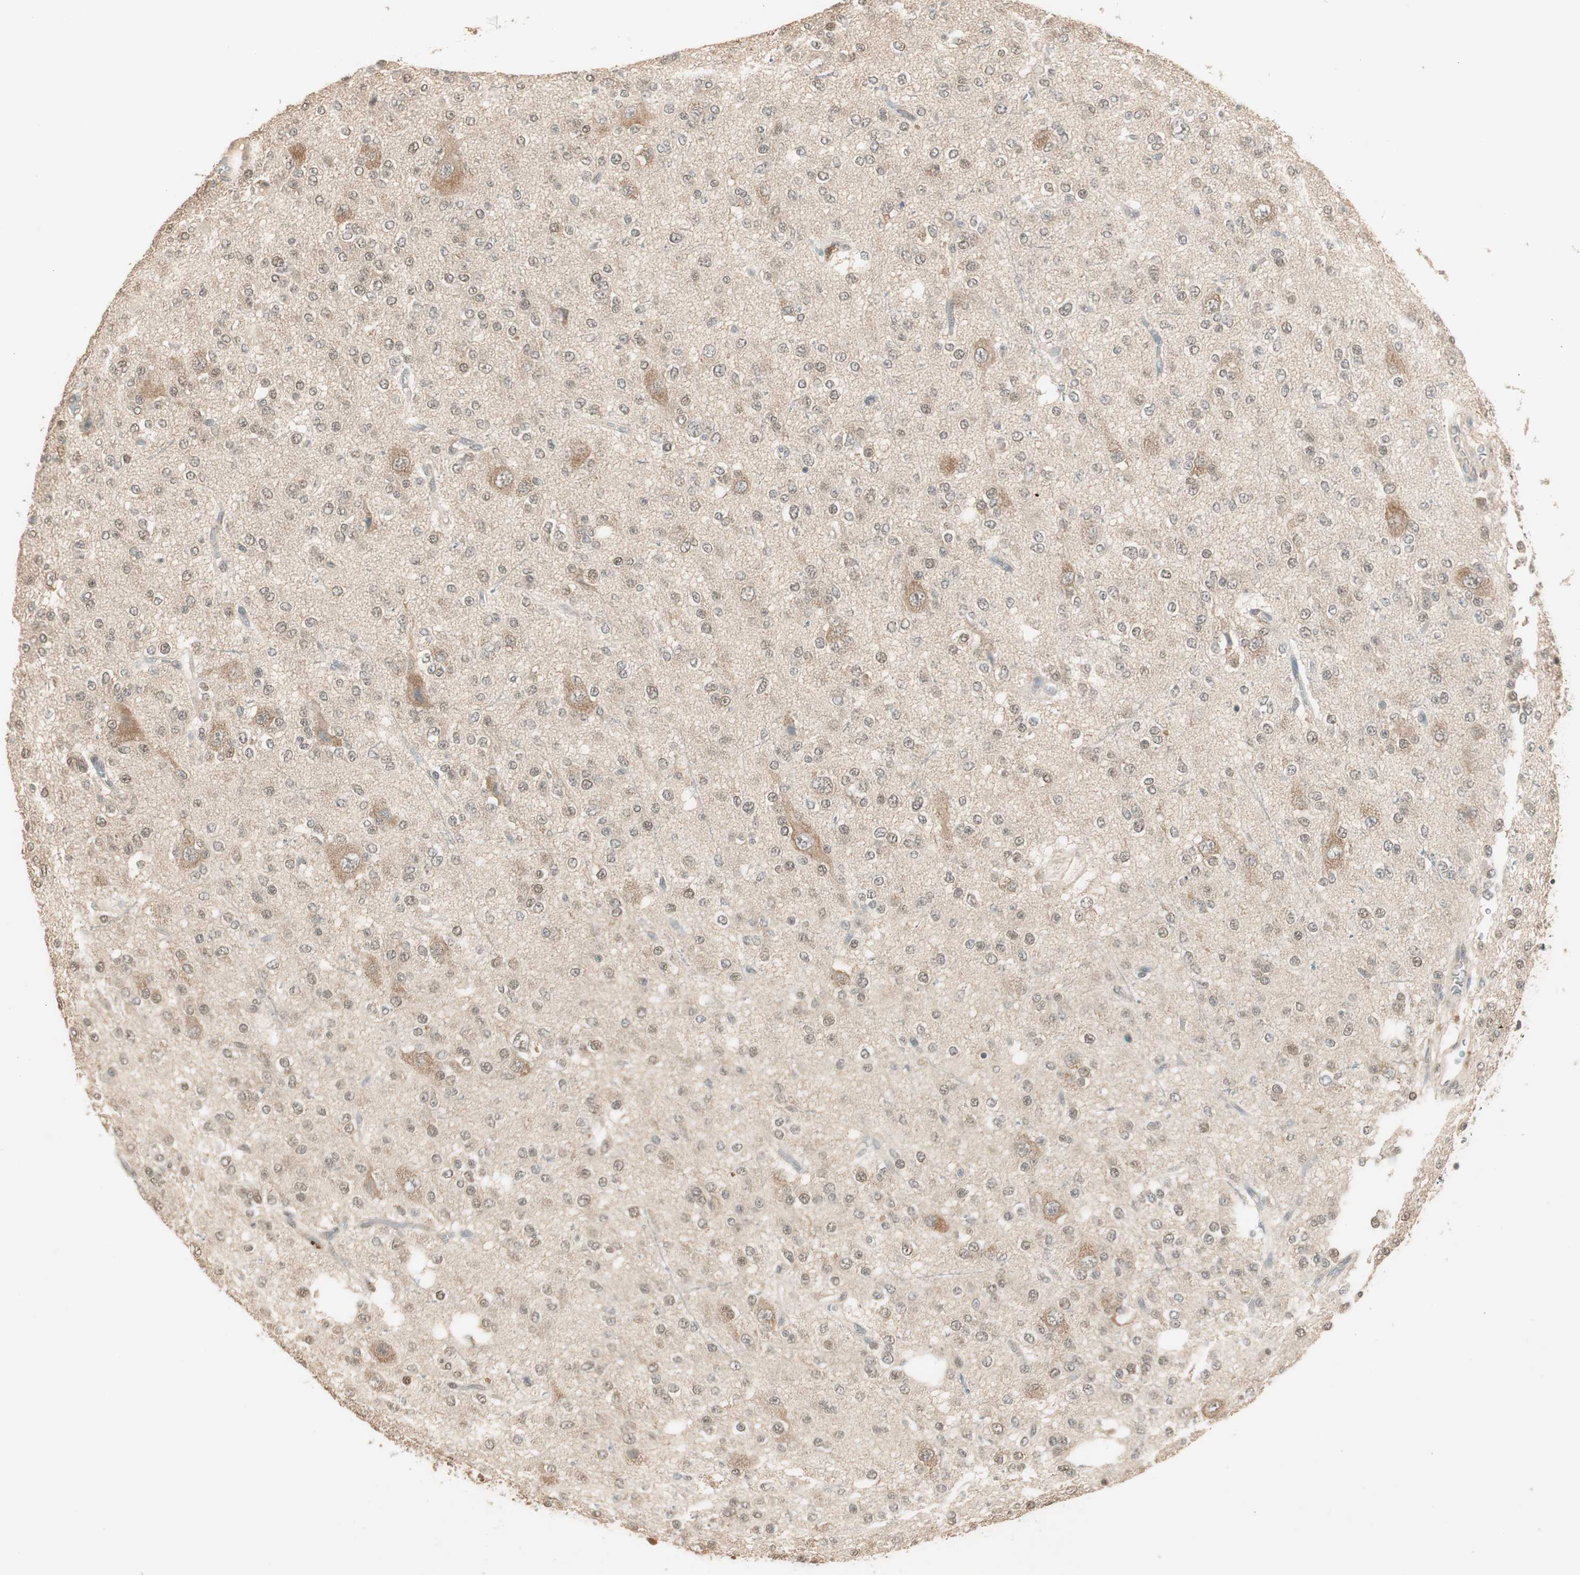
{"staining": {"intensity": "weak", "quantity": "<25%", "location": "cytoplasmic/membranous"}, "tissue": "glioma", "cell_type": "Tumor cells", "image_type": "cancer", "snomed": [{"axis": "morphology", "description": "Glioma, malignant, Low grade"}, {"axis": "topography", "description": "Brain"}], "caption": "A high-resolution photomicrograph shows immunohistochemistry staining of glioma, which displays no significant staining in tumor cells.", "gene": "USP5", "patient": {"sex": "male", "age": 38}}